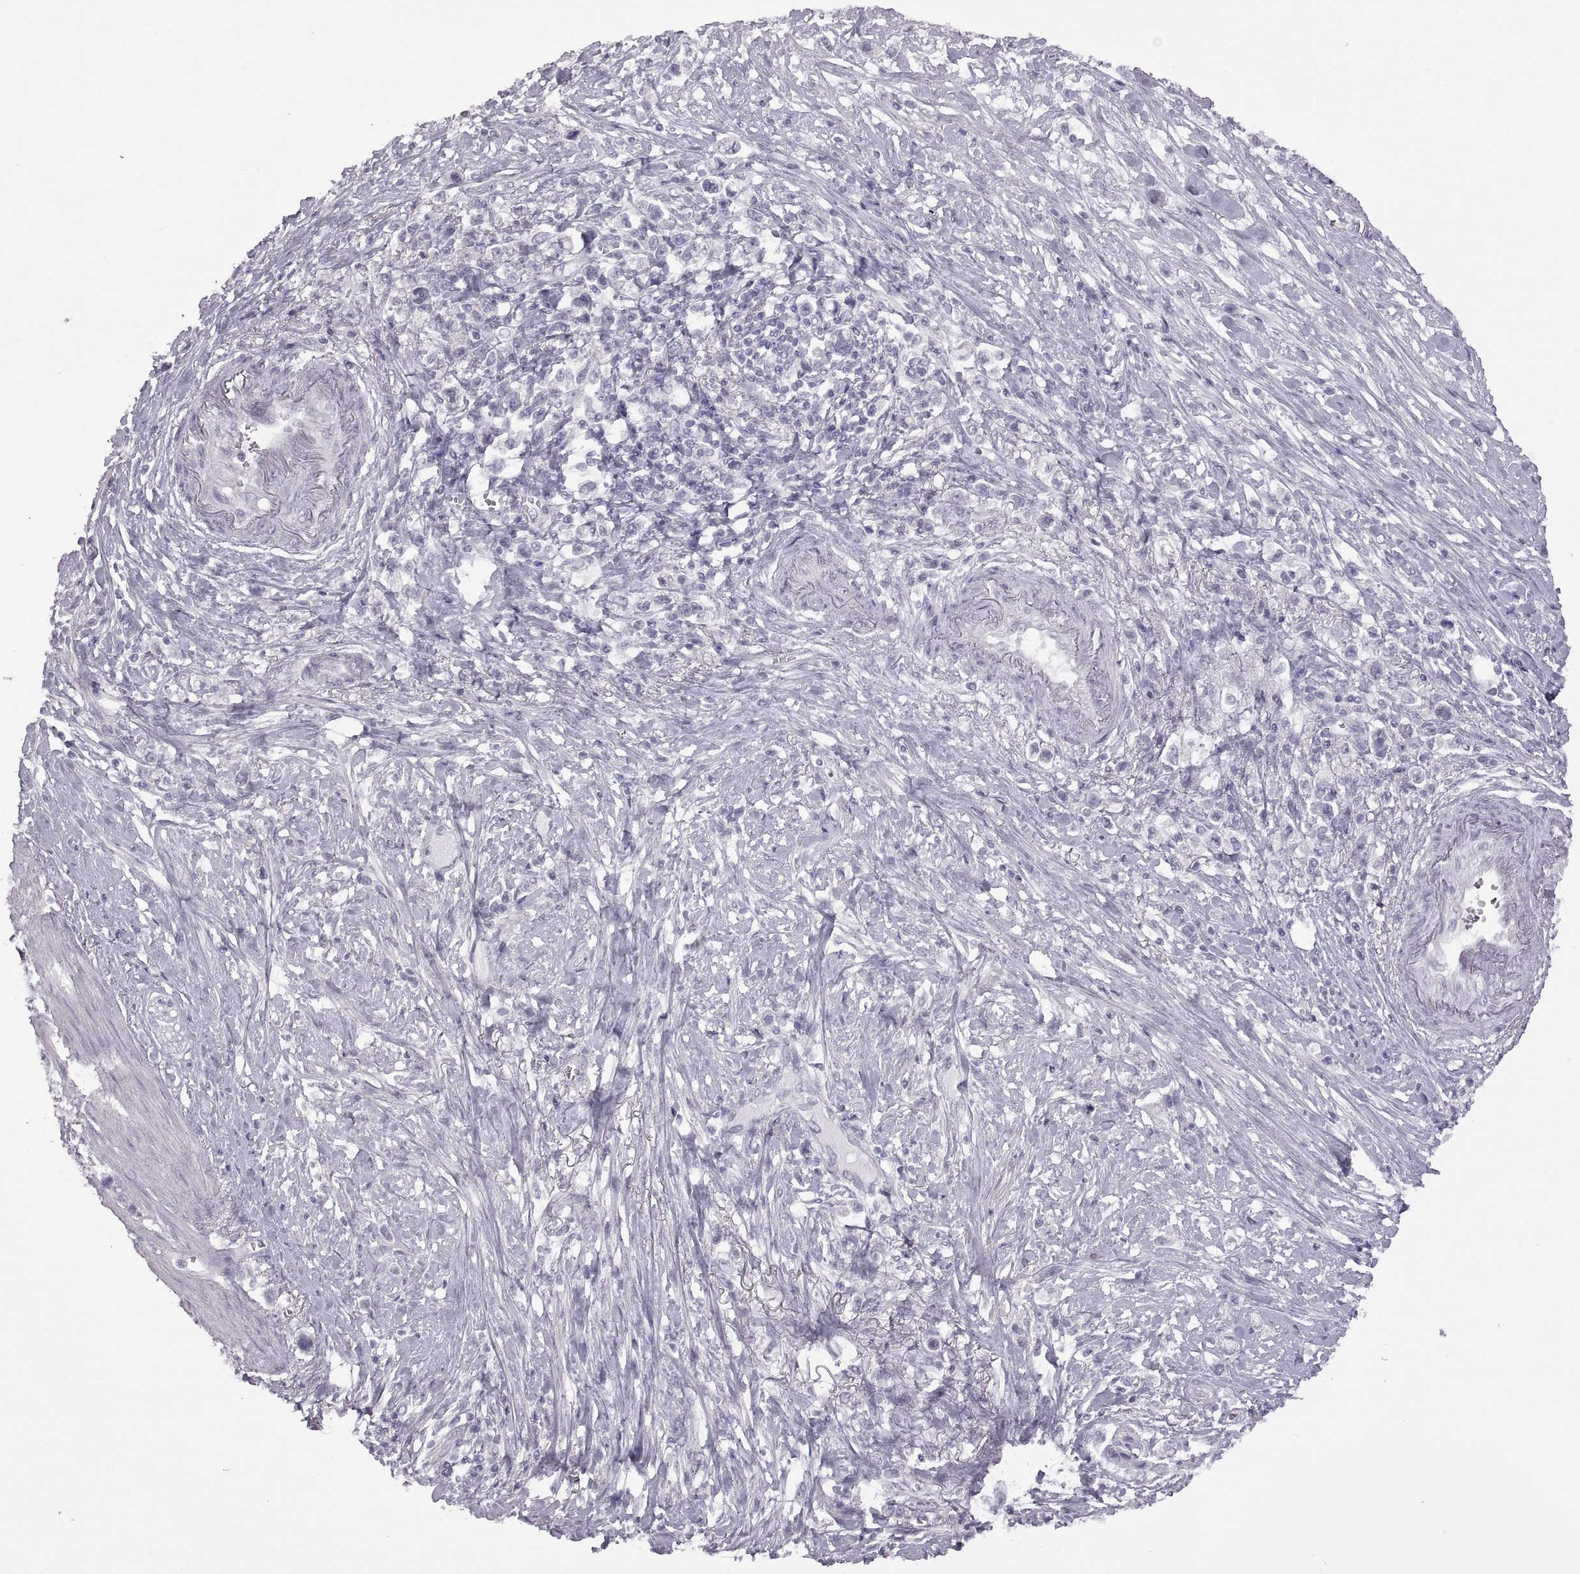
{"staining": {"intensity": "negative", "quantity": "none", "location": "none"}, "tissue": "stomach cancer", "cell_type": "Tumor cells", "image_type": "cancer", "snomed": [{"axis": "morphology", "description": "Adenocarcinoma, NOS"}, {"axis": "topography", "description": "Stomach"}], "caption": "An IHC photomicrograph of stomach cancer is shown. There is no staining in tumor cells of stomach cancer.", "gene": "RDM1", "patient": {"sex": "male", "age": 63}}